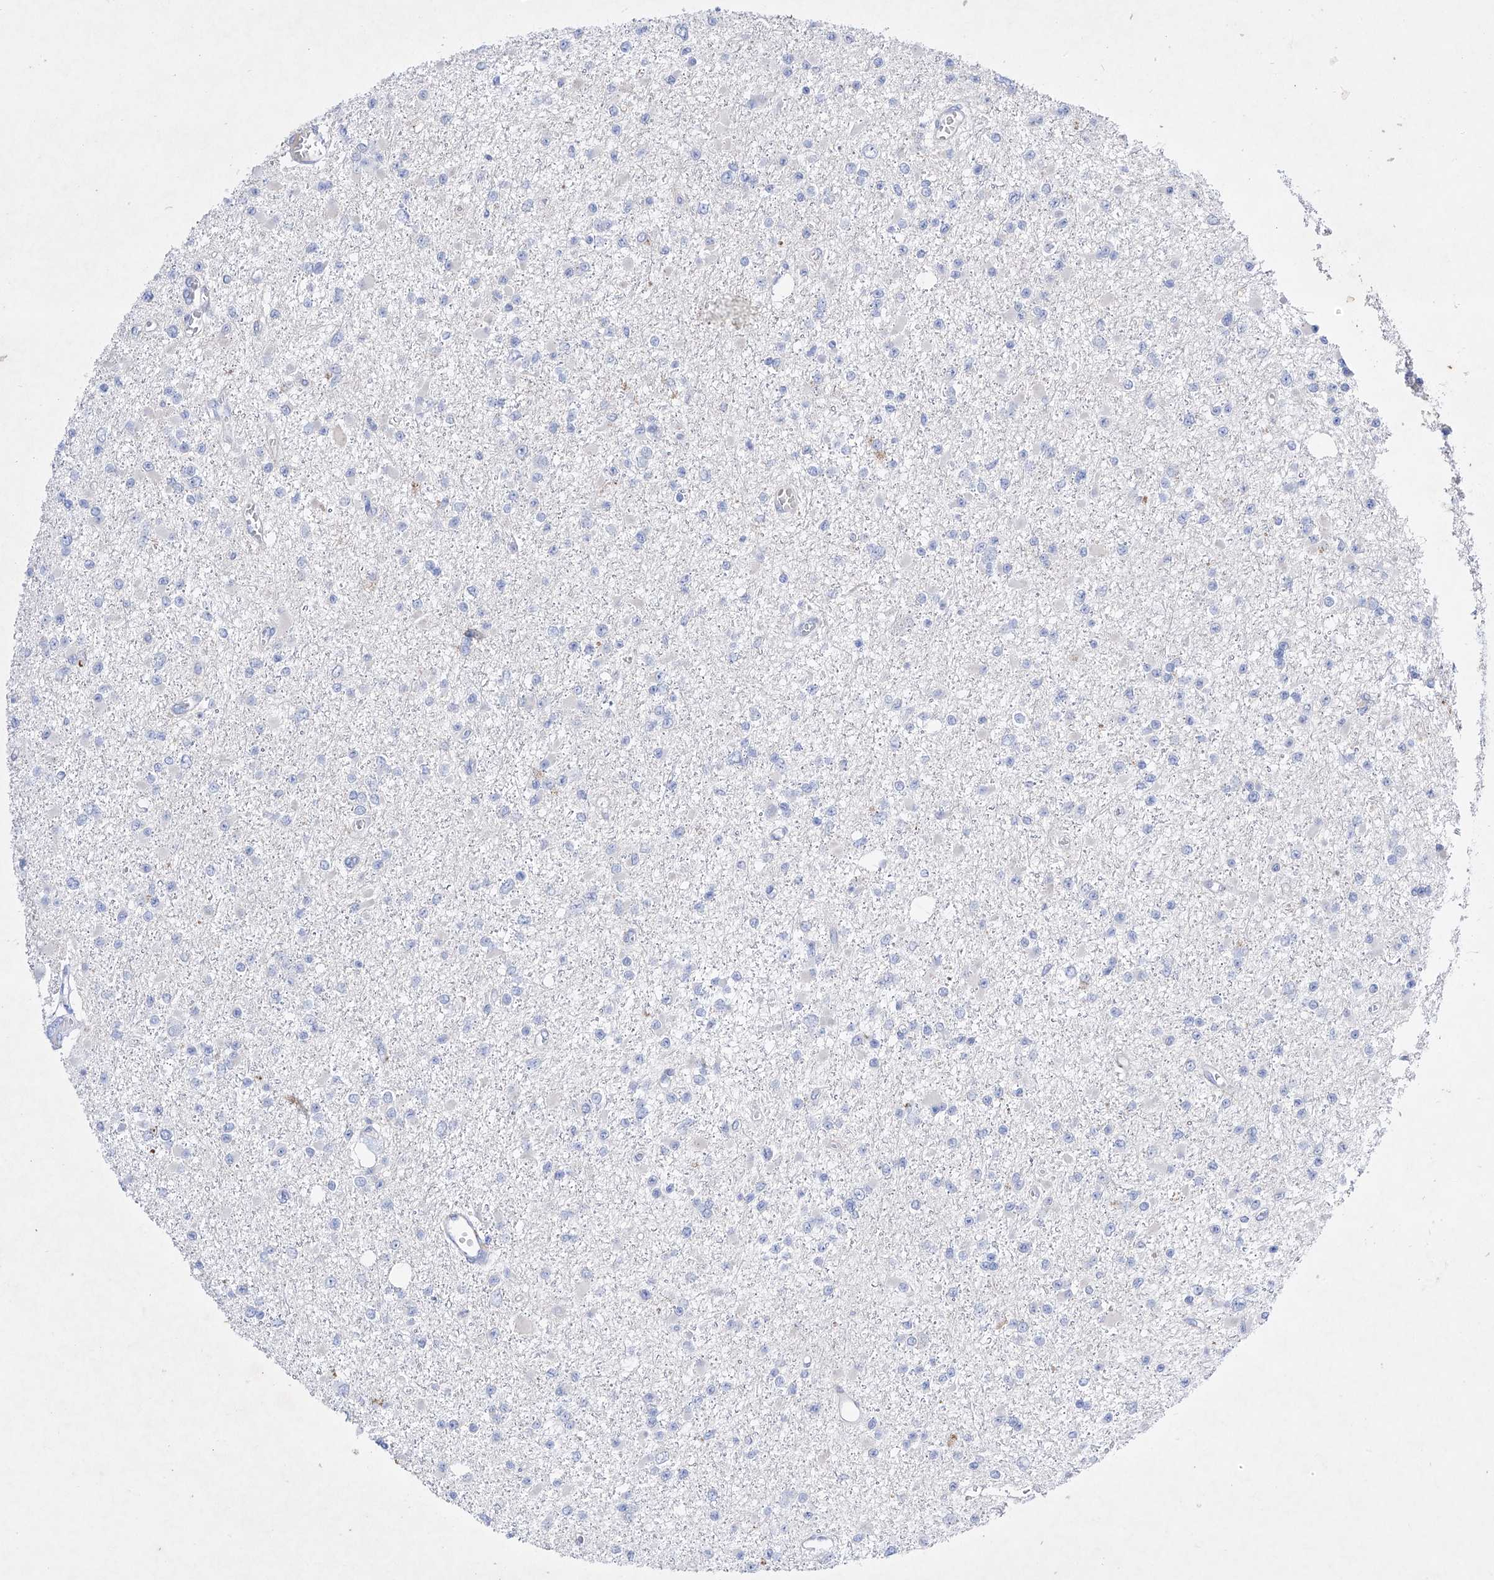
{"staining": {"intensity": "negative", "quantity": "none", "location": "none"}, "tissue": "glioma", "cell_type": "Tumor cells", "image_type": "cancer", "snomed": [{"axis": "morphology", "description": "Glioma, malignant, Low grade"}, {"axis": "topography", "description": "Brain"}], "caption": "Glioma was stained to show a protein in brown. There is no significant staining in tumor cells.", "gene": "TM7SF2", "patient": {"sex": "female", "age": 22}}